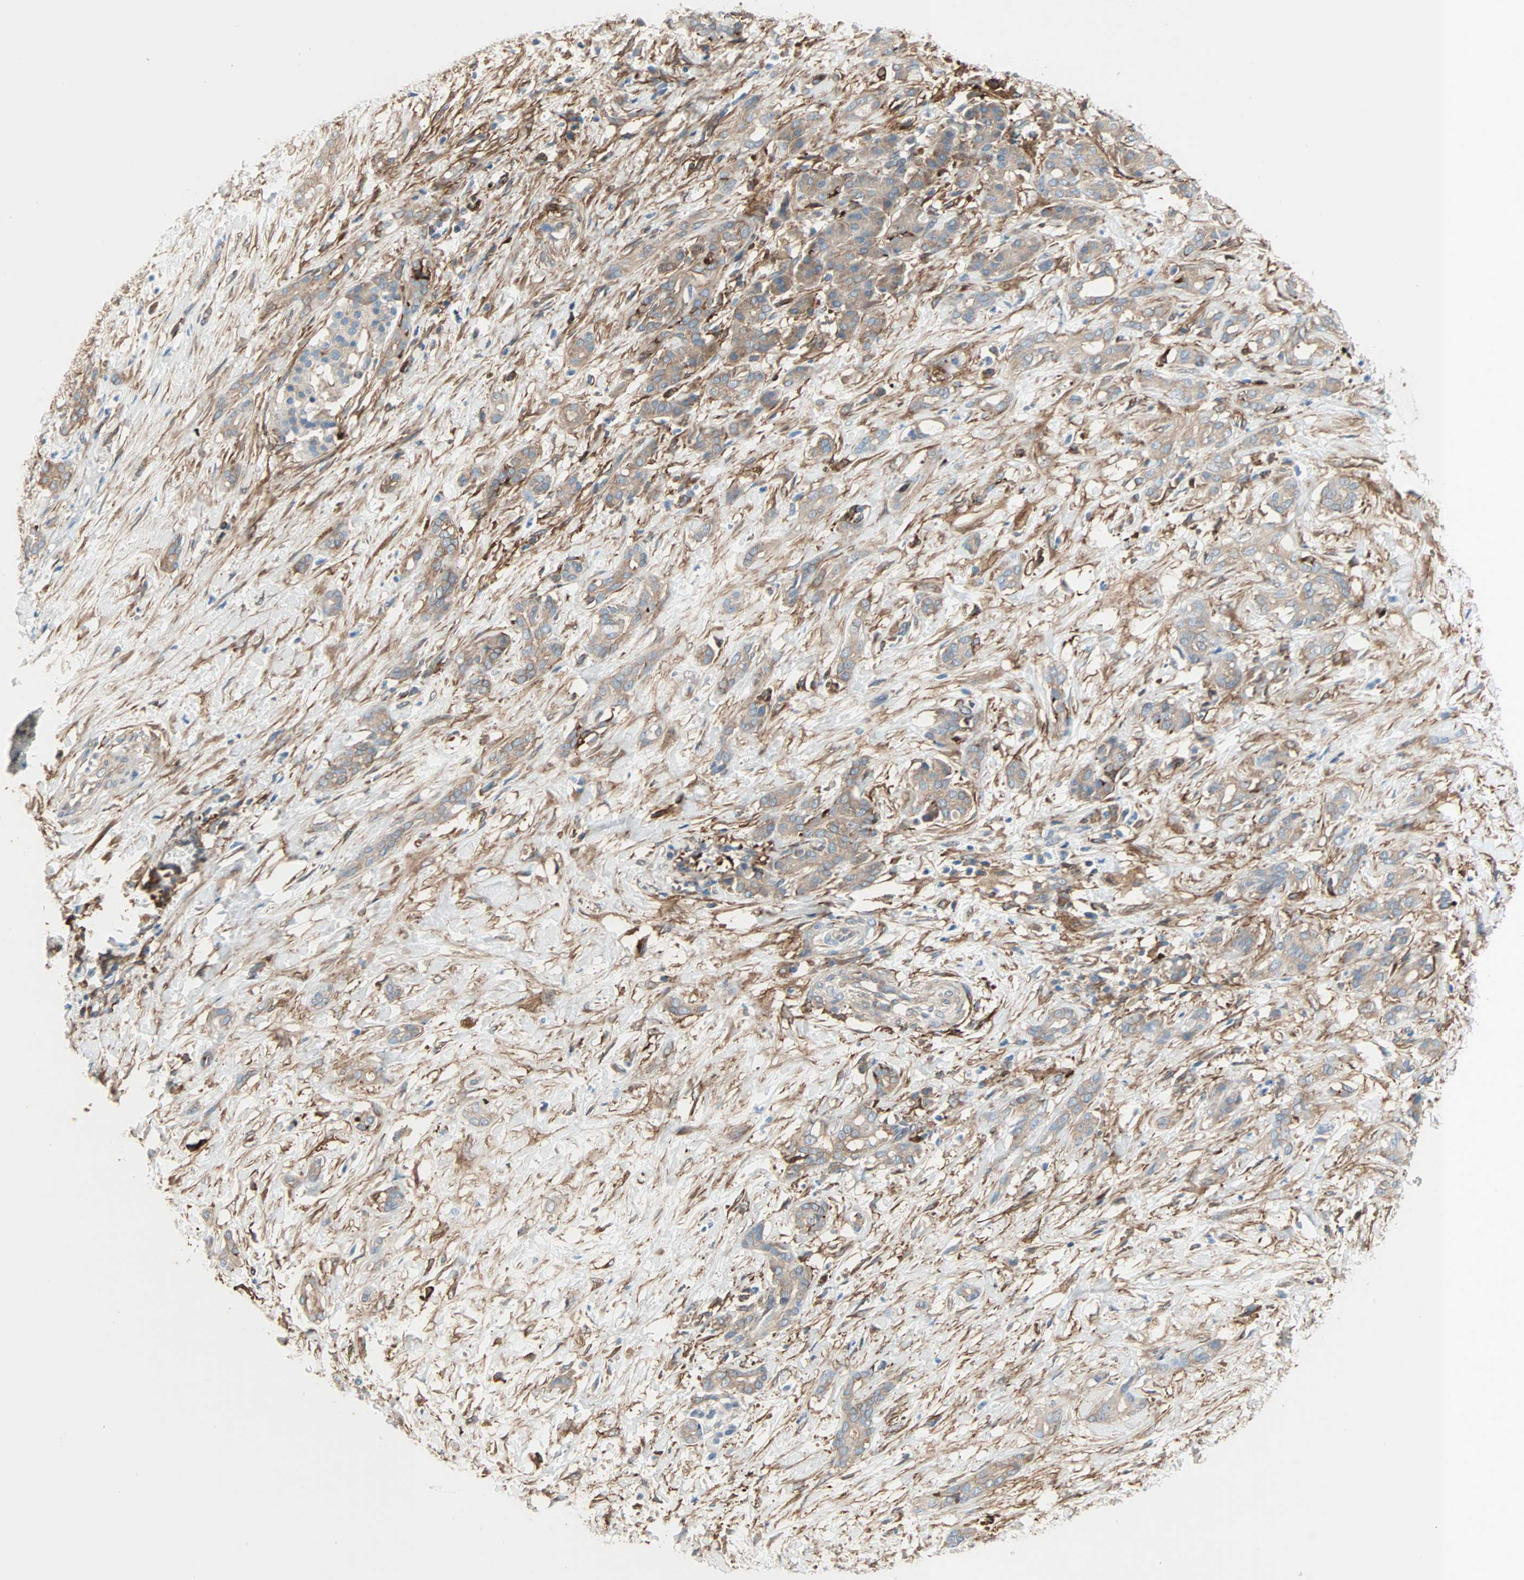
{"staining": {"intensity": "weak", "quantity": ">75%", "location": "cytoplasmic/membranous"}, "tissue": "pancreatic cancer", "cell_type": "Tumor cells", "image_type": "cancer", "snomed": [{"axis": "morphology", "description": "Adenocarcinoma, NOS"}, {"axis": "topography", "description": "Pancreas"}], "caption": "A high-resolution histopathology image shows immunohistochemistry (IHC) staining of pancreatic cancer (adenocarcinoma), which shows weak cytoplasmic/membranous positivity in approximately >75% of tumor cells.", "gene": "EPB41L2", "patient": {"sex": "male", "age": 41}}